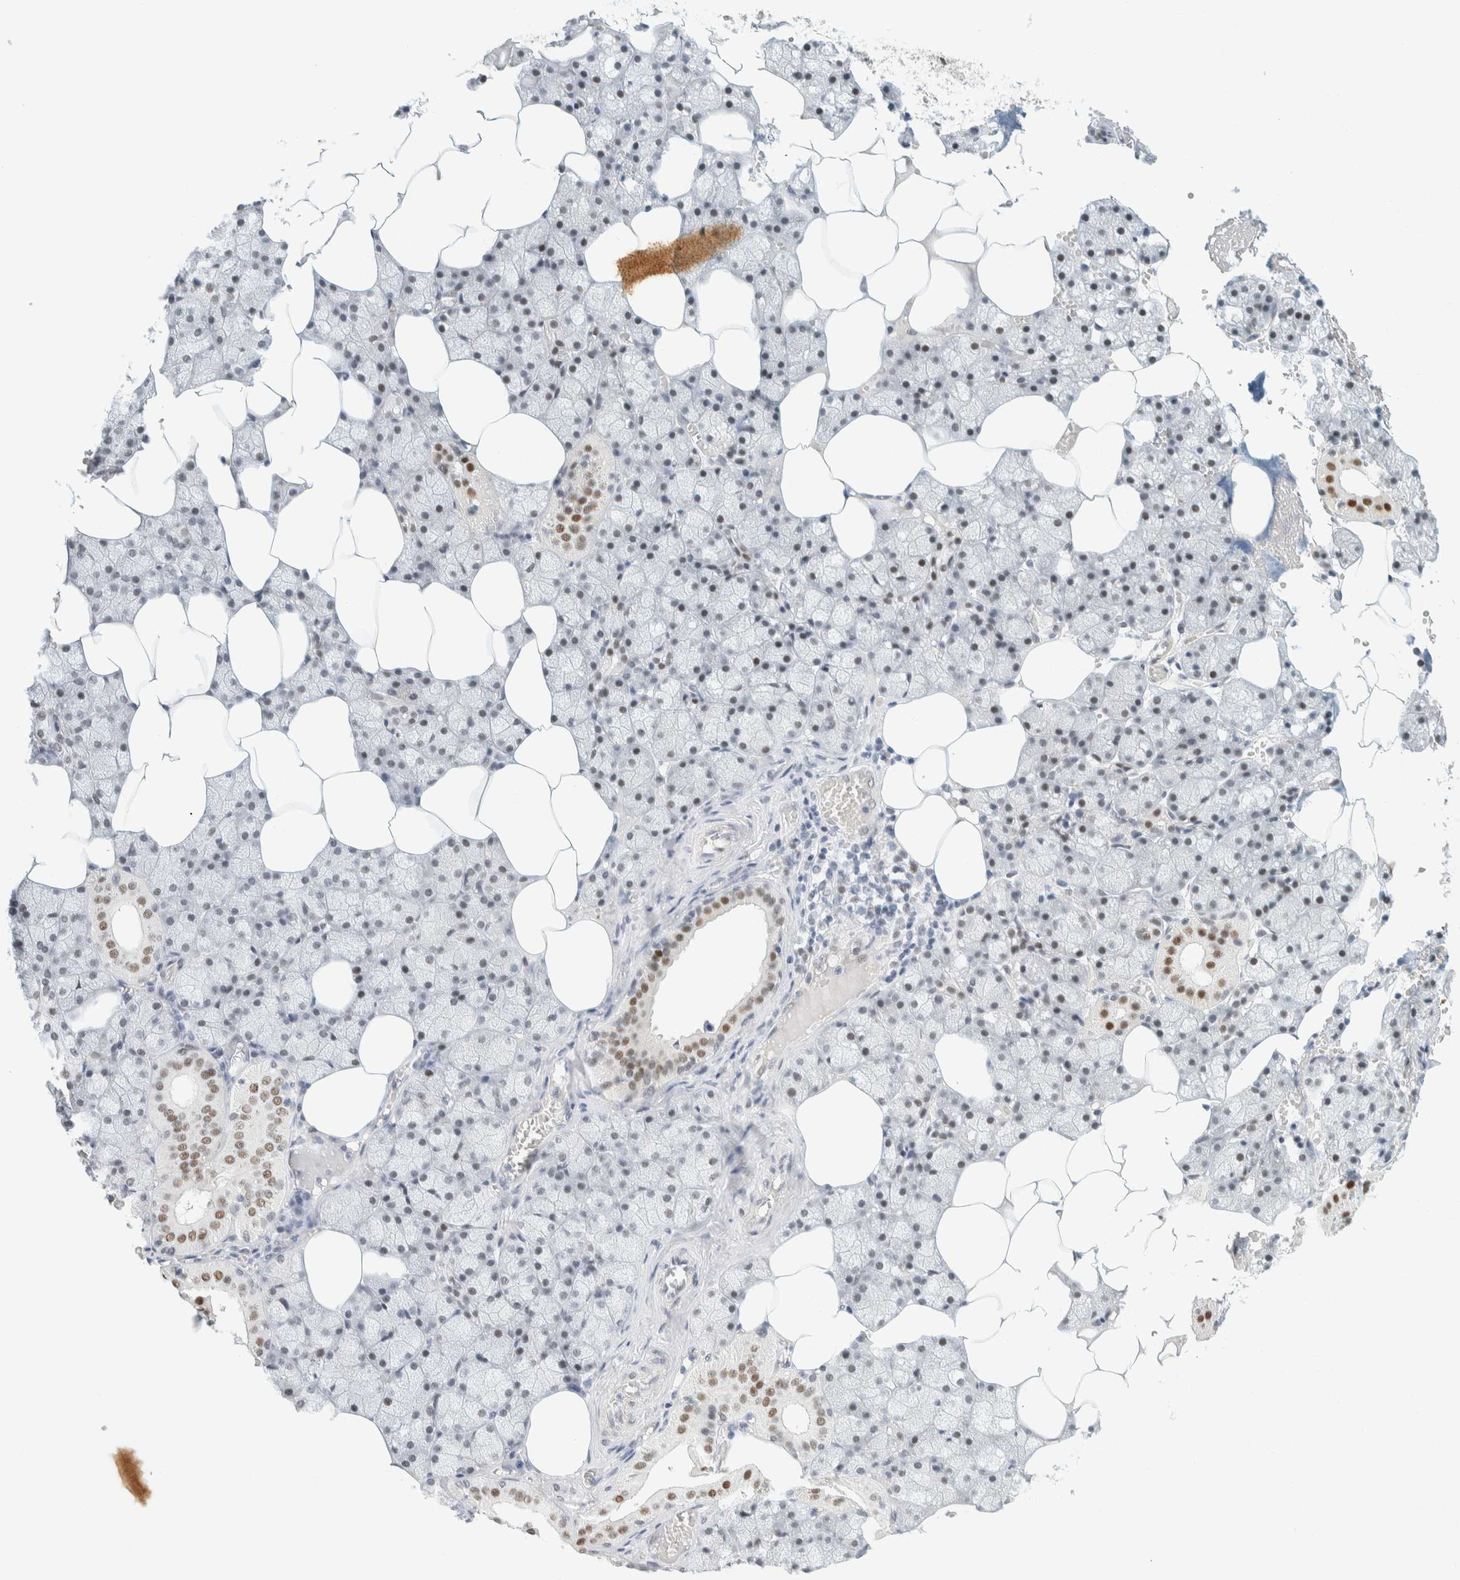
{"staining": {"intensity": "moderate", "quantity": "<25%", "location": "nuclear"}, "tissue": "salivary gland", "cell_type": "Glandular cells", "image_type": "normal", "snomed": [{"axis": "morphology", "description": "Normal tissue, NOS"}, {"axis": "topography", "description": "Salivary gland"}], "caption": "Immunohistochemistry (DAB) staining of benign human salivary gland demonstrates moderate nuclear protein expression in approximately <25% of glandular cells. (IHC, brightfield microscopy, high magnification).", "gene": "ZNF683", "patient": {"sex": "male", "age": 62}}